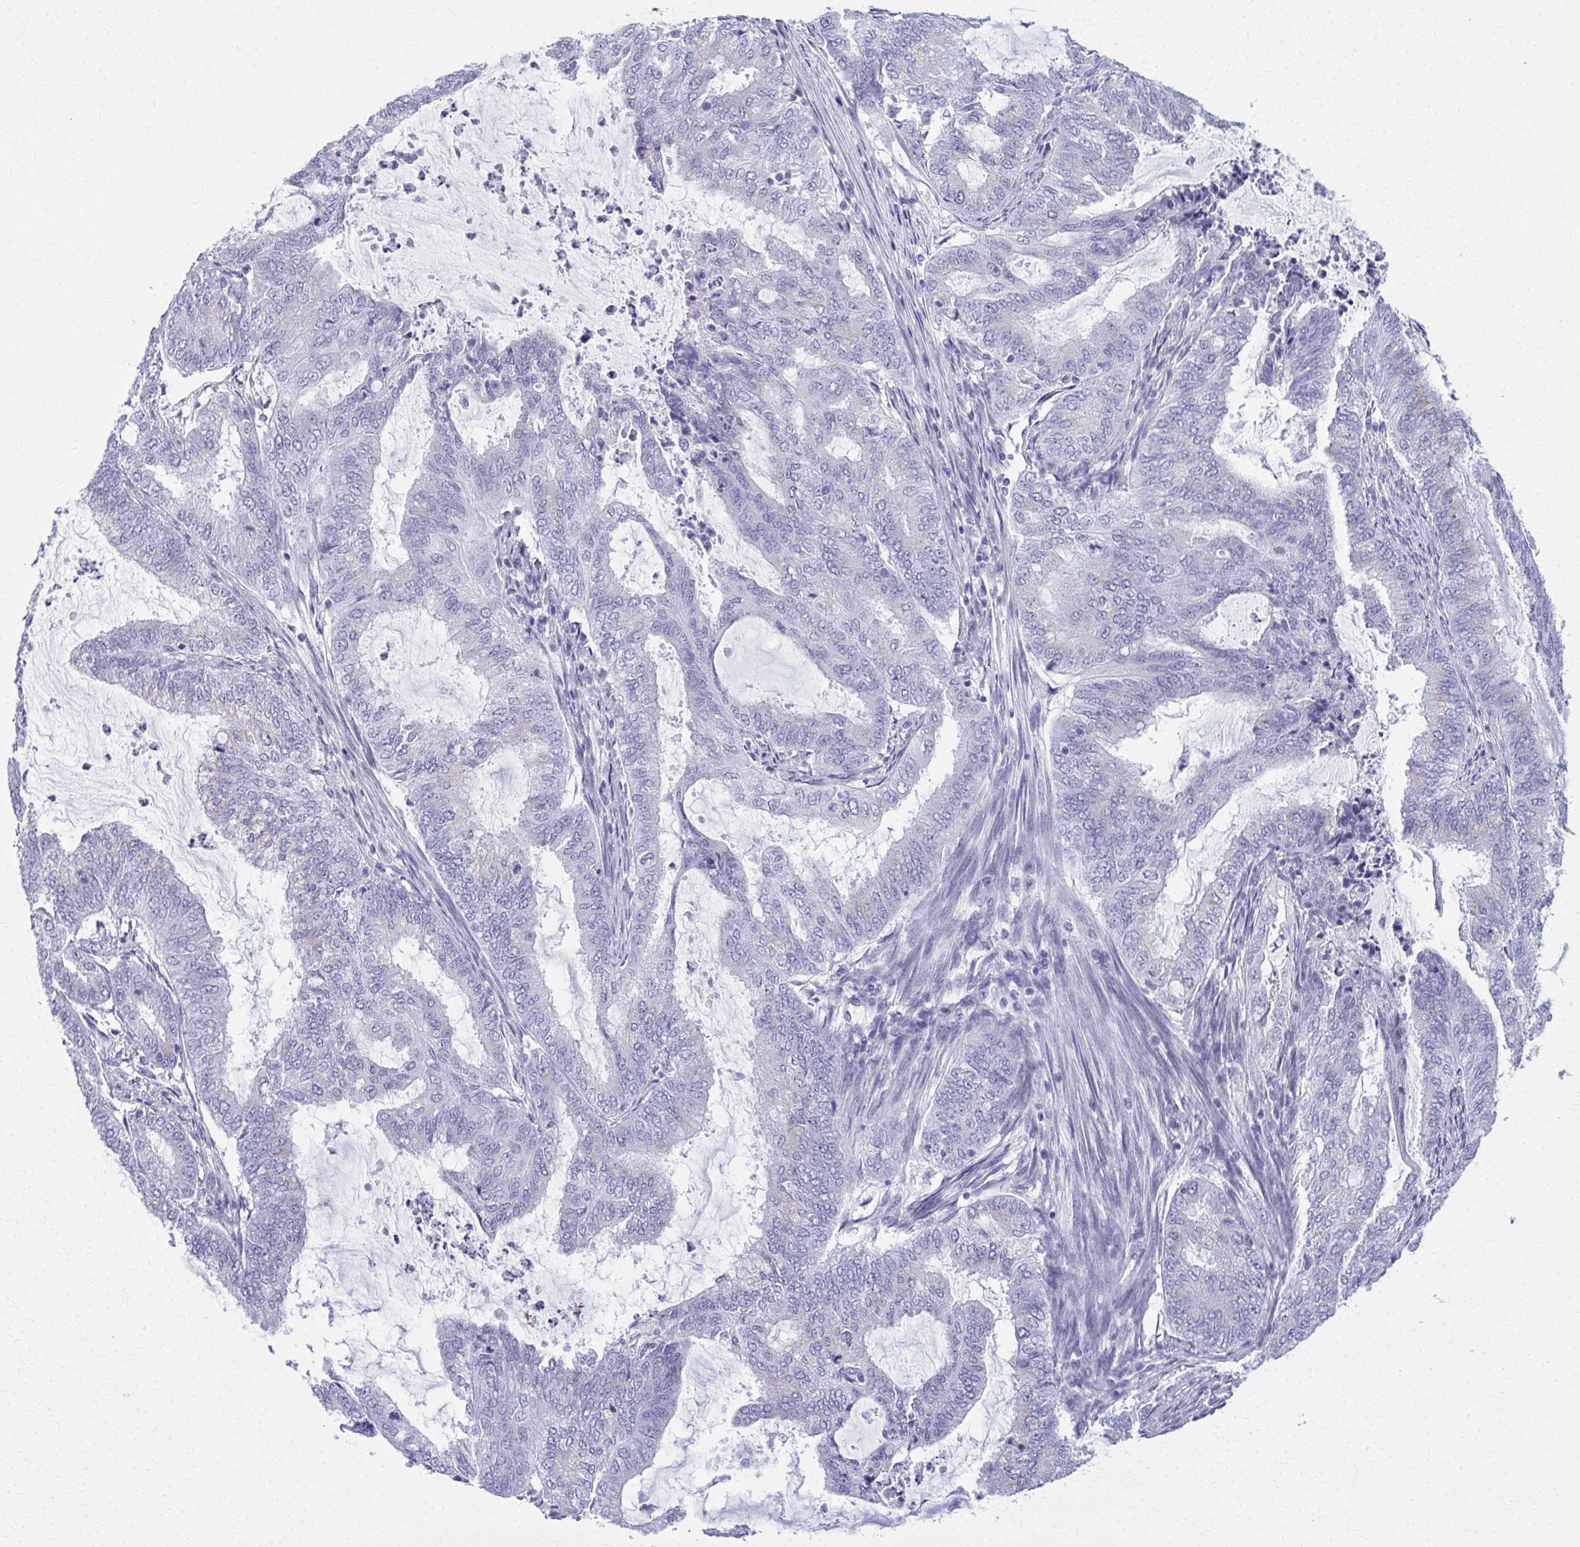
{"staining": {"intensity": "negative", "quantity": "none", "location": "none"}, "tissue": "endometrial cancer", "cell_type": "Tumor cells", "image_type": "cancer", "snomed": [{"axis": "morphology", "description": "Adenocarcinoma, NOS"}, {"axis": "topography", "description": "Endometrium"}], "caption": "DAB immunohistochemical staining of human endometrial adenocarcinoma displays no significant expression in tumor cells. (DAB immunohistochemistry with hematoxylin counter stain).", "gene": "SCLY", "patient": {"sex": "female", "age": 51}}